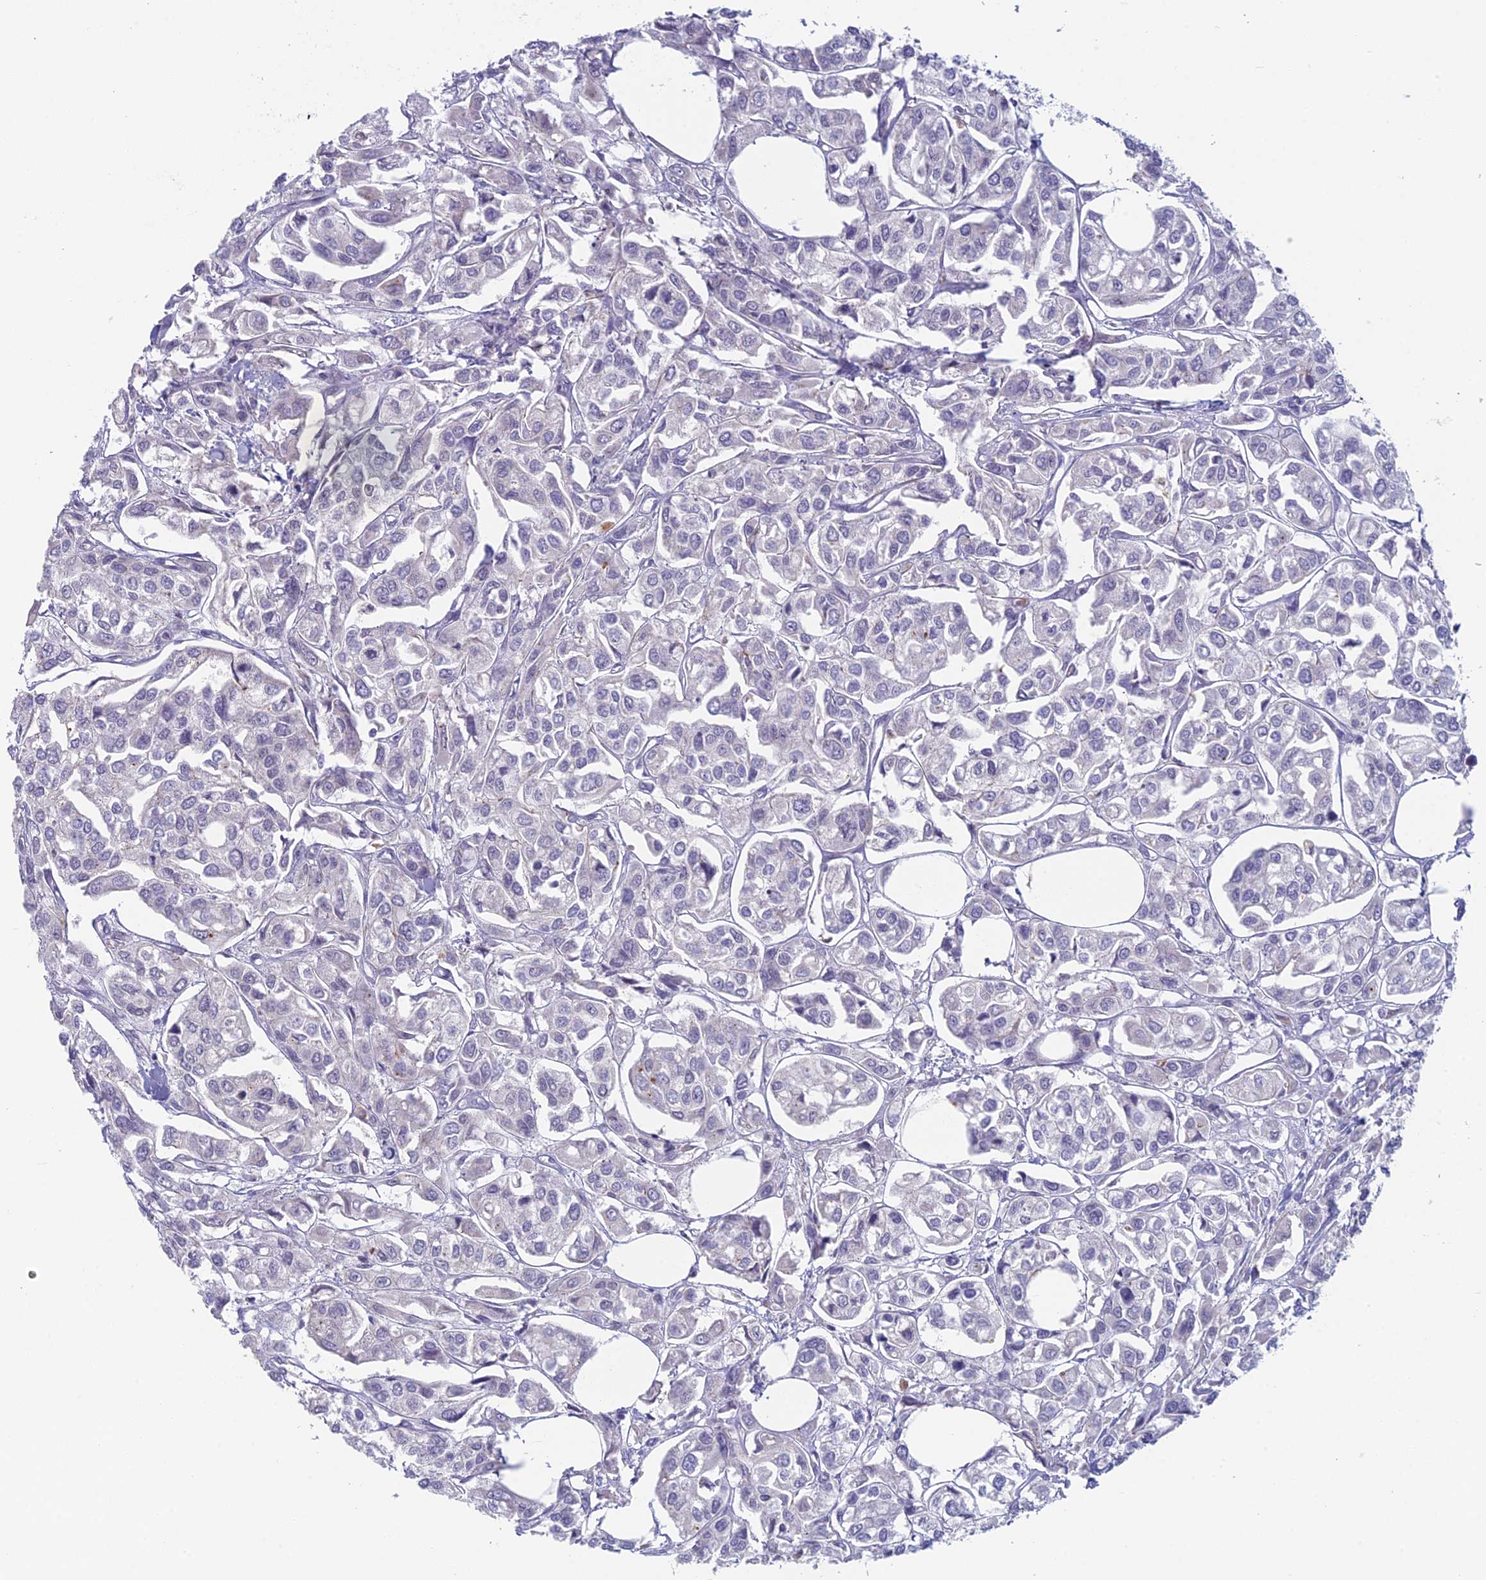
{"staining": {"intensity": "negative", "quantity": "none", "location": "none"}, "tissue": "urothelial cancer", "cell_type": "Tumor cells", "image_type": "cancer", "snomed": [{"axis": "morphology", "description": "Urothelial carcinoma, High grade"}, {"axis": "topography", "description": "Urinary bladder"}], "caption": "High-grade urothelial carcinoma stained for a protein using immunohistochemistry exhibits no staining tumor cells.", "gene": "PPP1R26", "patient": {"sex": "male", "age": 67}}